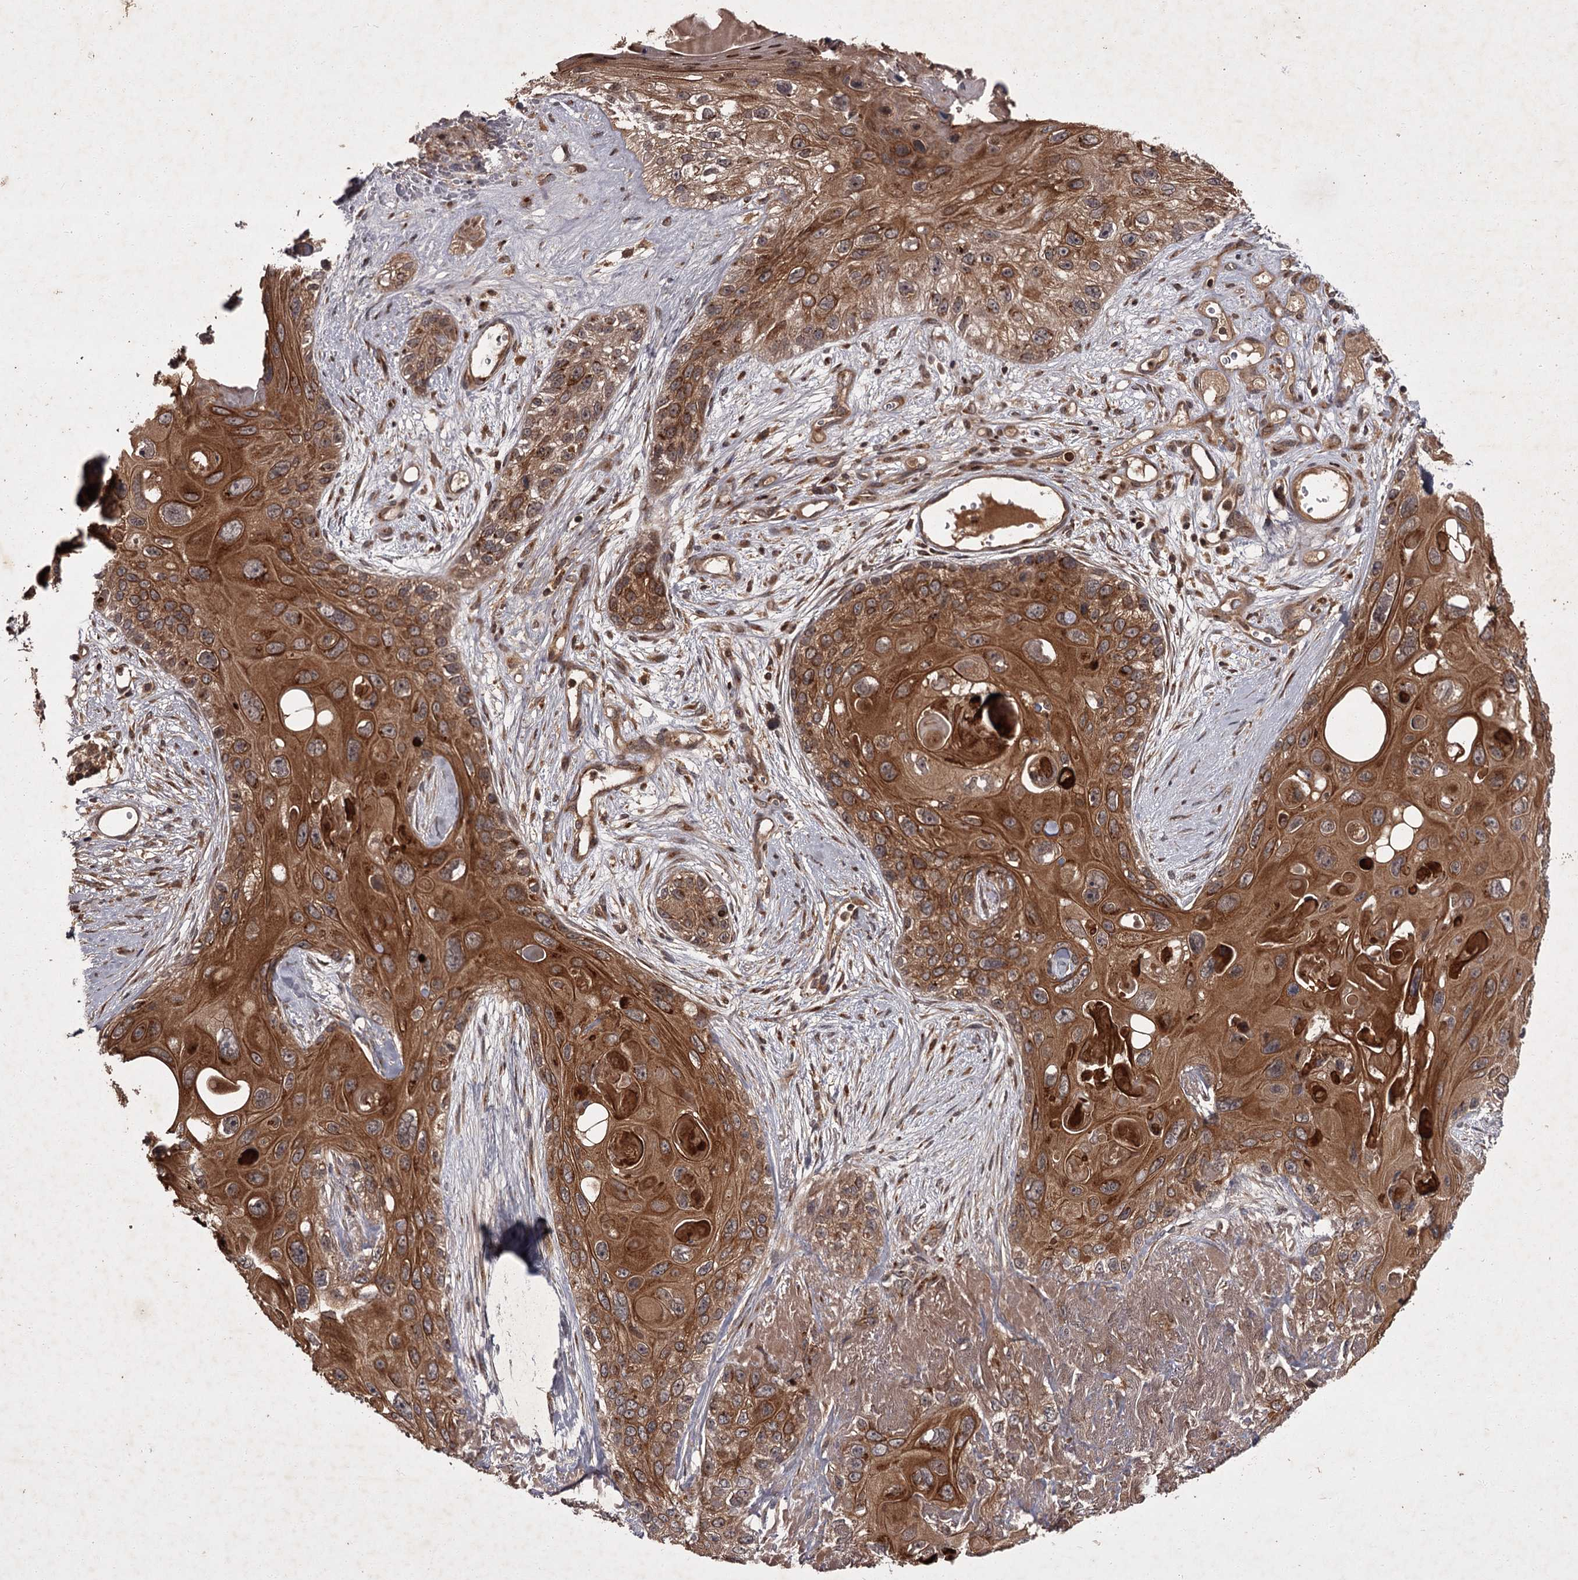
{"staining": {"intensity": "strong", "quantity": ">75%", "location": "cytoplasmic/membranous"}, "tissue": "skin cancer", "cell_type": "Tumor cells", "image_type": "cancer", "snomed": [{"axis": "morphology", "description": "Normal tissue, NOS"}, {"axis": "morphology", "description": "Squamous cell carcinoma, NOS"}, {"axis": "topography", "description": "Skin"}], "caption": "This photomicrograph reveals squamous cell carcinoma (skin) stained with immunohistochemistry (IHC) to label a protein in brown. The cytoplasmic/membranous of tumor cells show strong positivity for the protein. Nuclei are counter-stained blue.", "gene": "TBC1D23", "patient": {"sex": "male", "age": 72}}